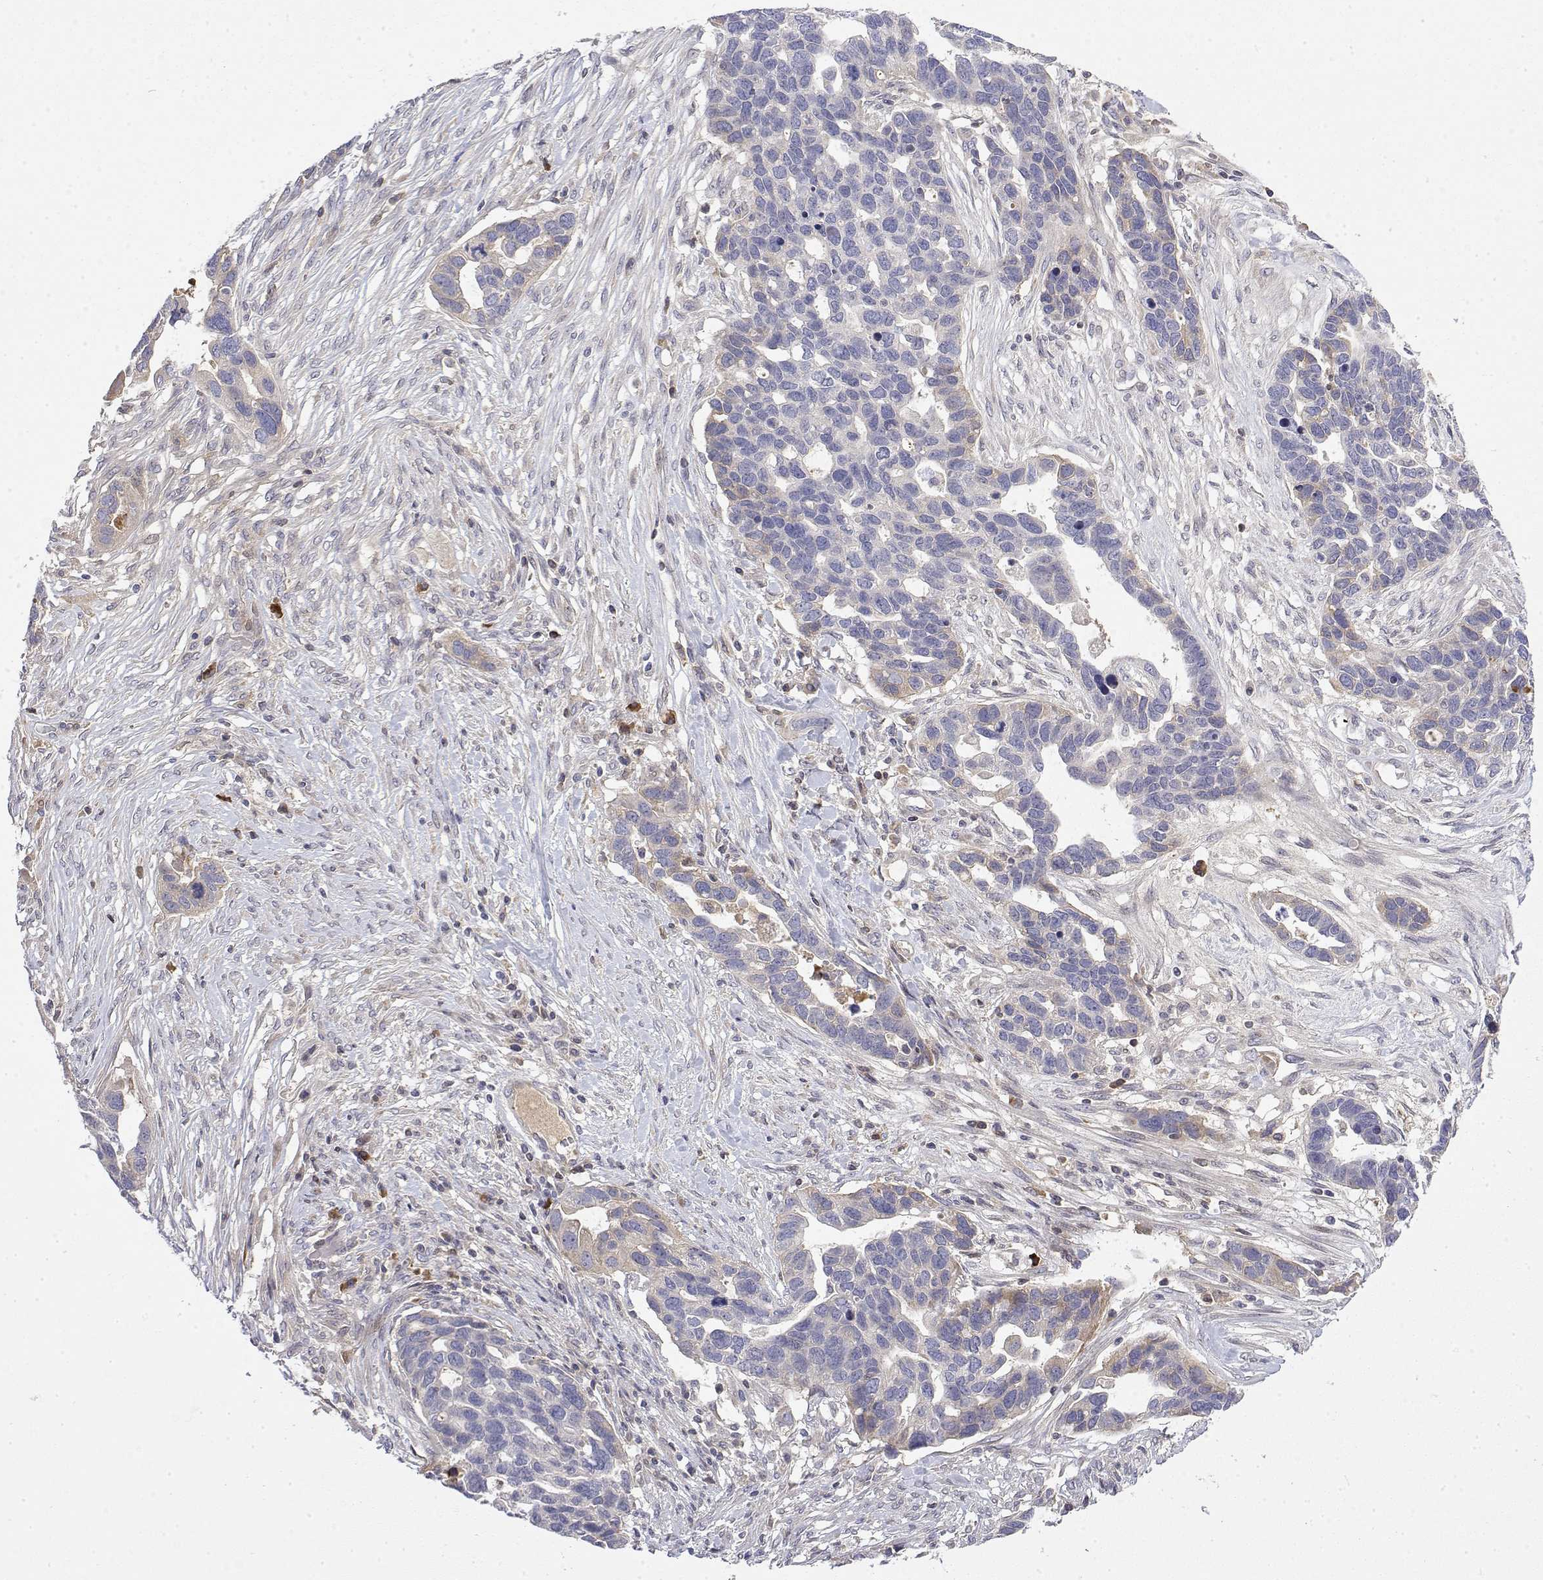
{"staining": {"intensity": "negative", "quantity": "none", "location": "none"}, "tissue": "ovarian cancer", "cell_type": "Tumor cells", "image_type": "cancer", "snomed": [{"axis": "morphology", "description": "Cystadenocarcinoma, serous, NOS"}, {"axis": "topography", "description": "Ovary"}], "caption": "An IHC image of ovarian cancer (serous cystadenocarcinoma) is shown. There is no staining in tumor cells of ovarian cancer (serous cystadenocarcinoma).", "gene": "IGFBP4", "patient": {"sex": "female", "age": 54}}